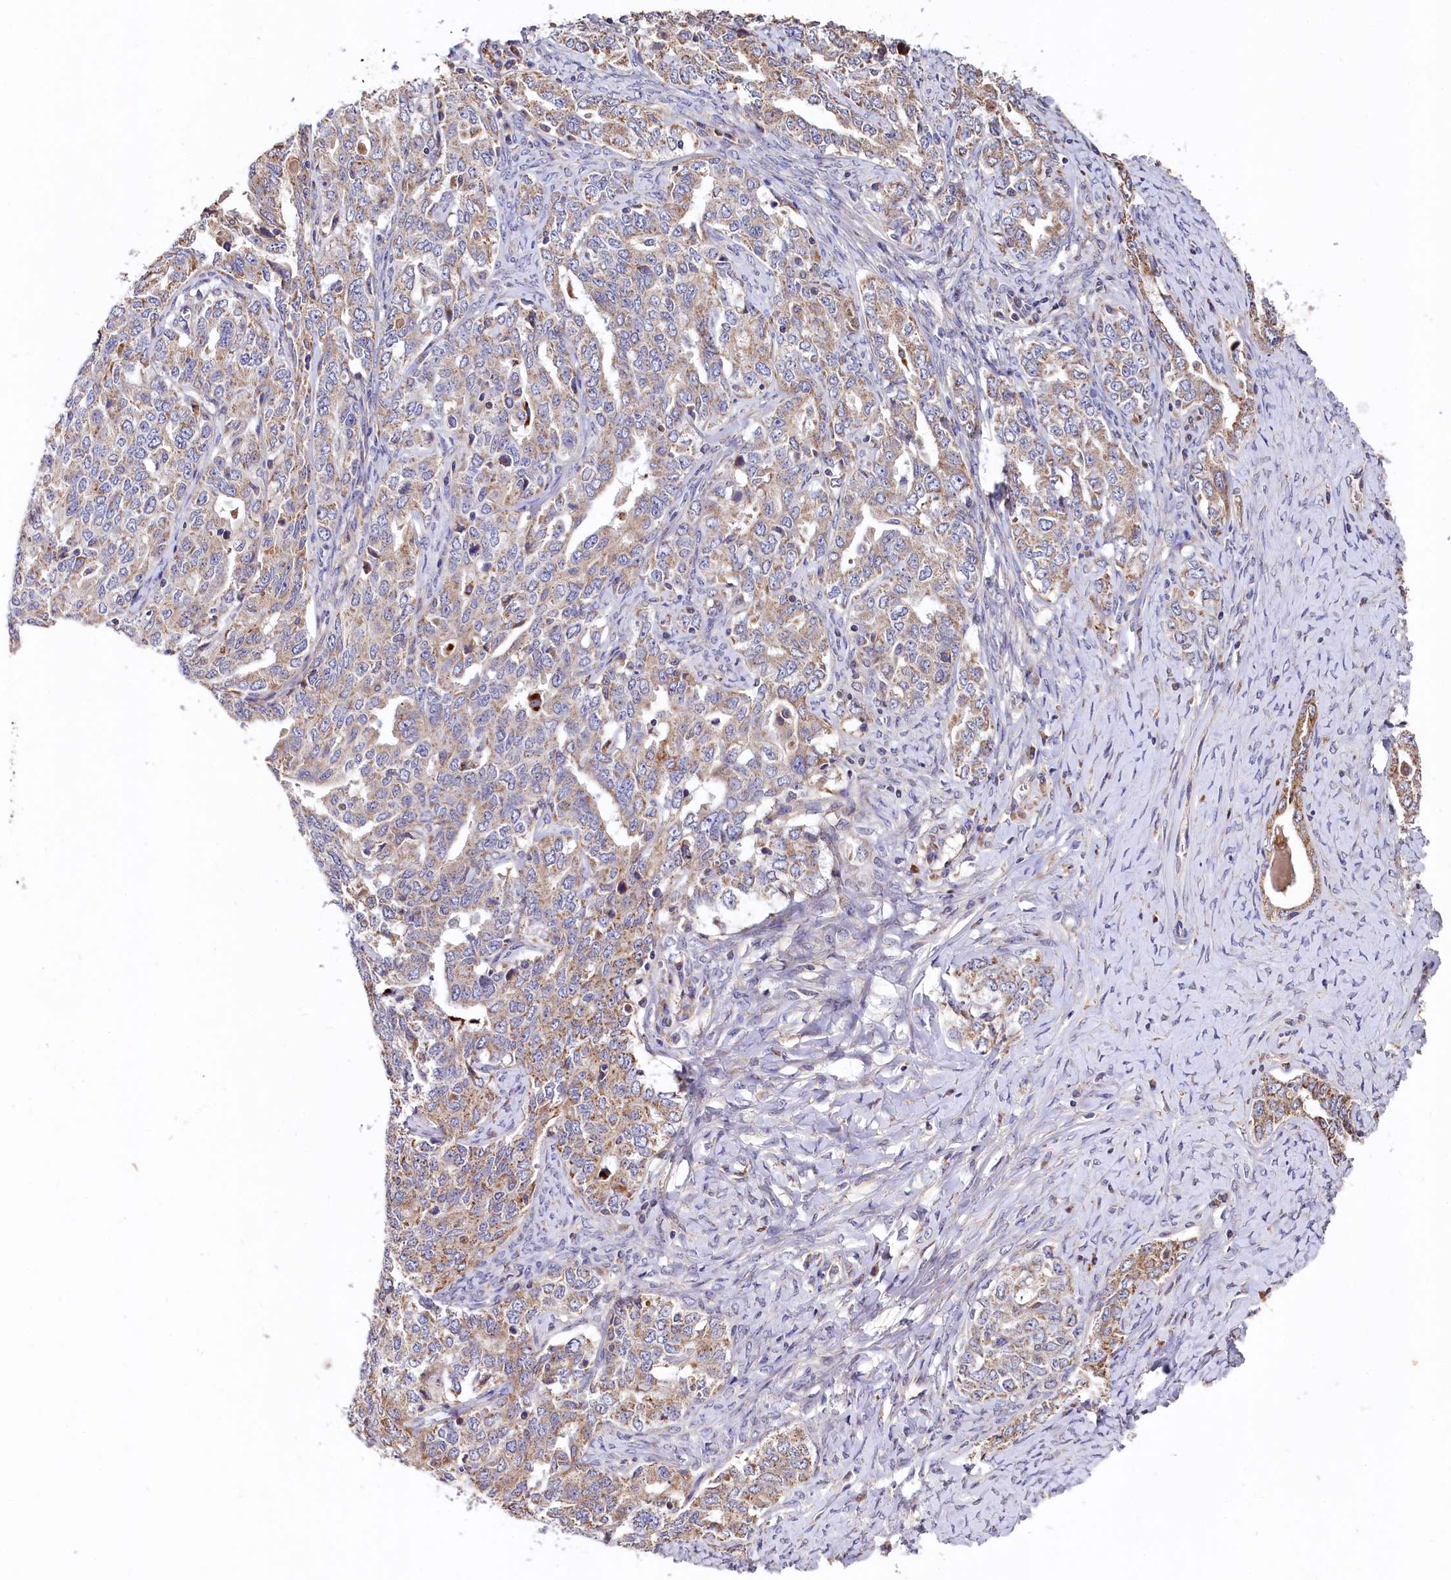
{"staining": {"intensity": "moderate", "quantity": "25%-75%", "location": "cytoplasmic/membranous"}, "tissue": "ovarian cancer", "cell_type": "Tumor cells", "image_type": "cancer", "snomed": [{"axis": "morphology", "description": "Carcinoma, endometroid"}, {"axis": "topography", "description": "Ovary"}], "caption": "Immunohistochemical staining of ovarian cancer displays moderate cytoplasmic/membranous protein positivity in approximately 25%-75% of tumor cells.", "gene": "SPRYD3", "patient": {"sex": "female", "age": 62}}